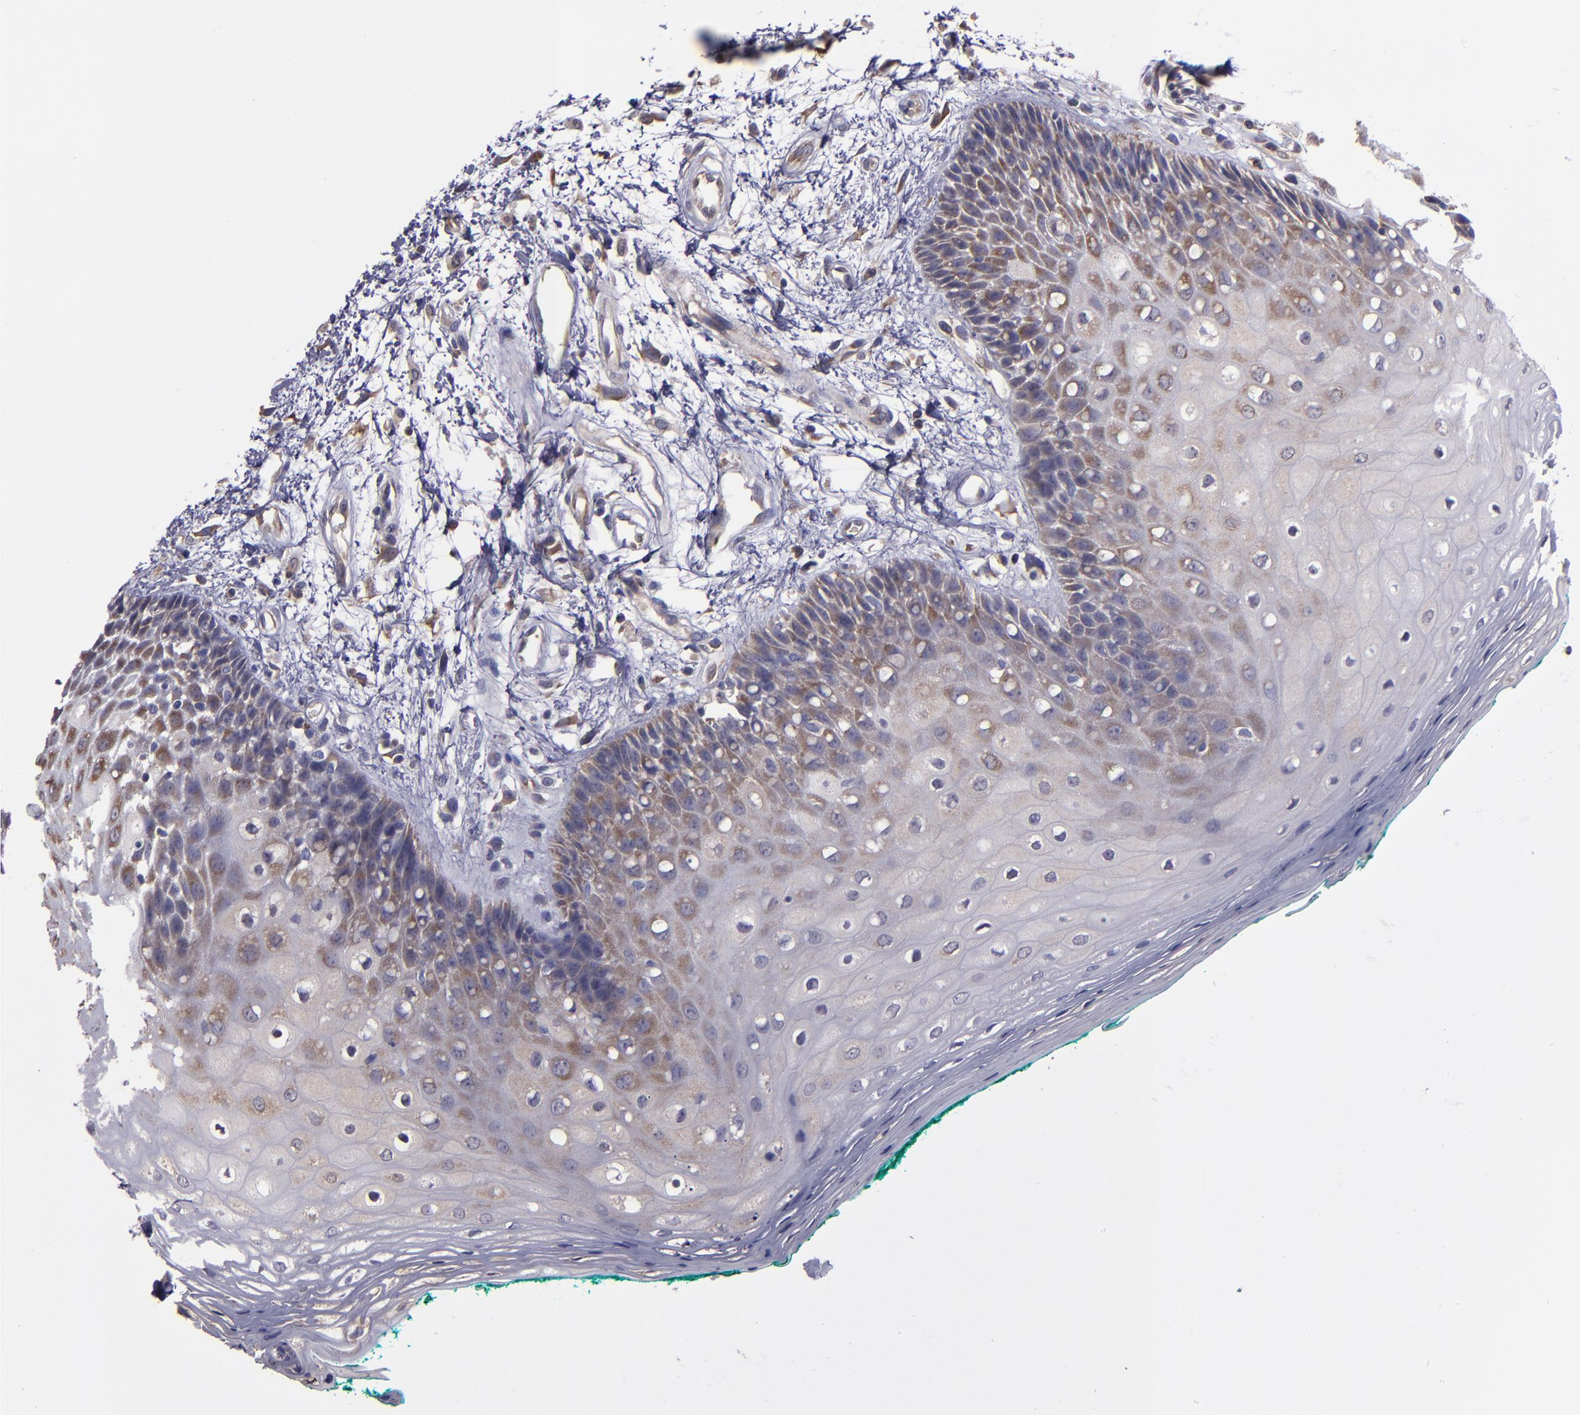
{"staining": {"intensity": "moderate", "quantity": "25%-75%", "location": "cytoplasmic/membranous"}, "tissue": "oral mucosa", "cell_type": "Squamous epithelial cells", "image_type": "normal", "snomed": [{"axis": "morphology", "description": "Normal tissue, NOS"}, {"axis": "morphology", "description": "Squamous cell carcinoma, NOS"}, {"axis": "topography", "description": "Skeletal muscle"}, {"axis": "topography", "description": "Oral tissue"}, {"axis": "topography", "description": "Head-Neck"}], "caption": "IHC micrograph of benign oral mucosa stained for a protein (brown), which exhibits medium levels of moderate cytoplasmic/membranous positivity in approximately 25%-75% of squamous epithelial cells.", "gene": "CARS1", "patient": {"sex": "female", "age": 84}}